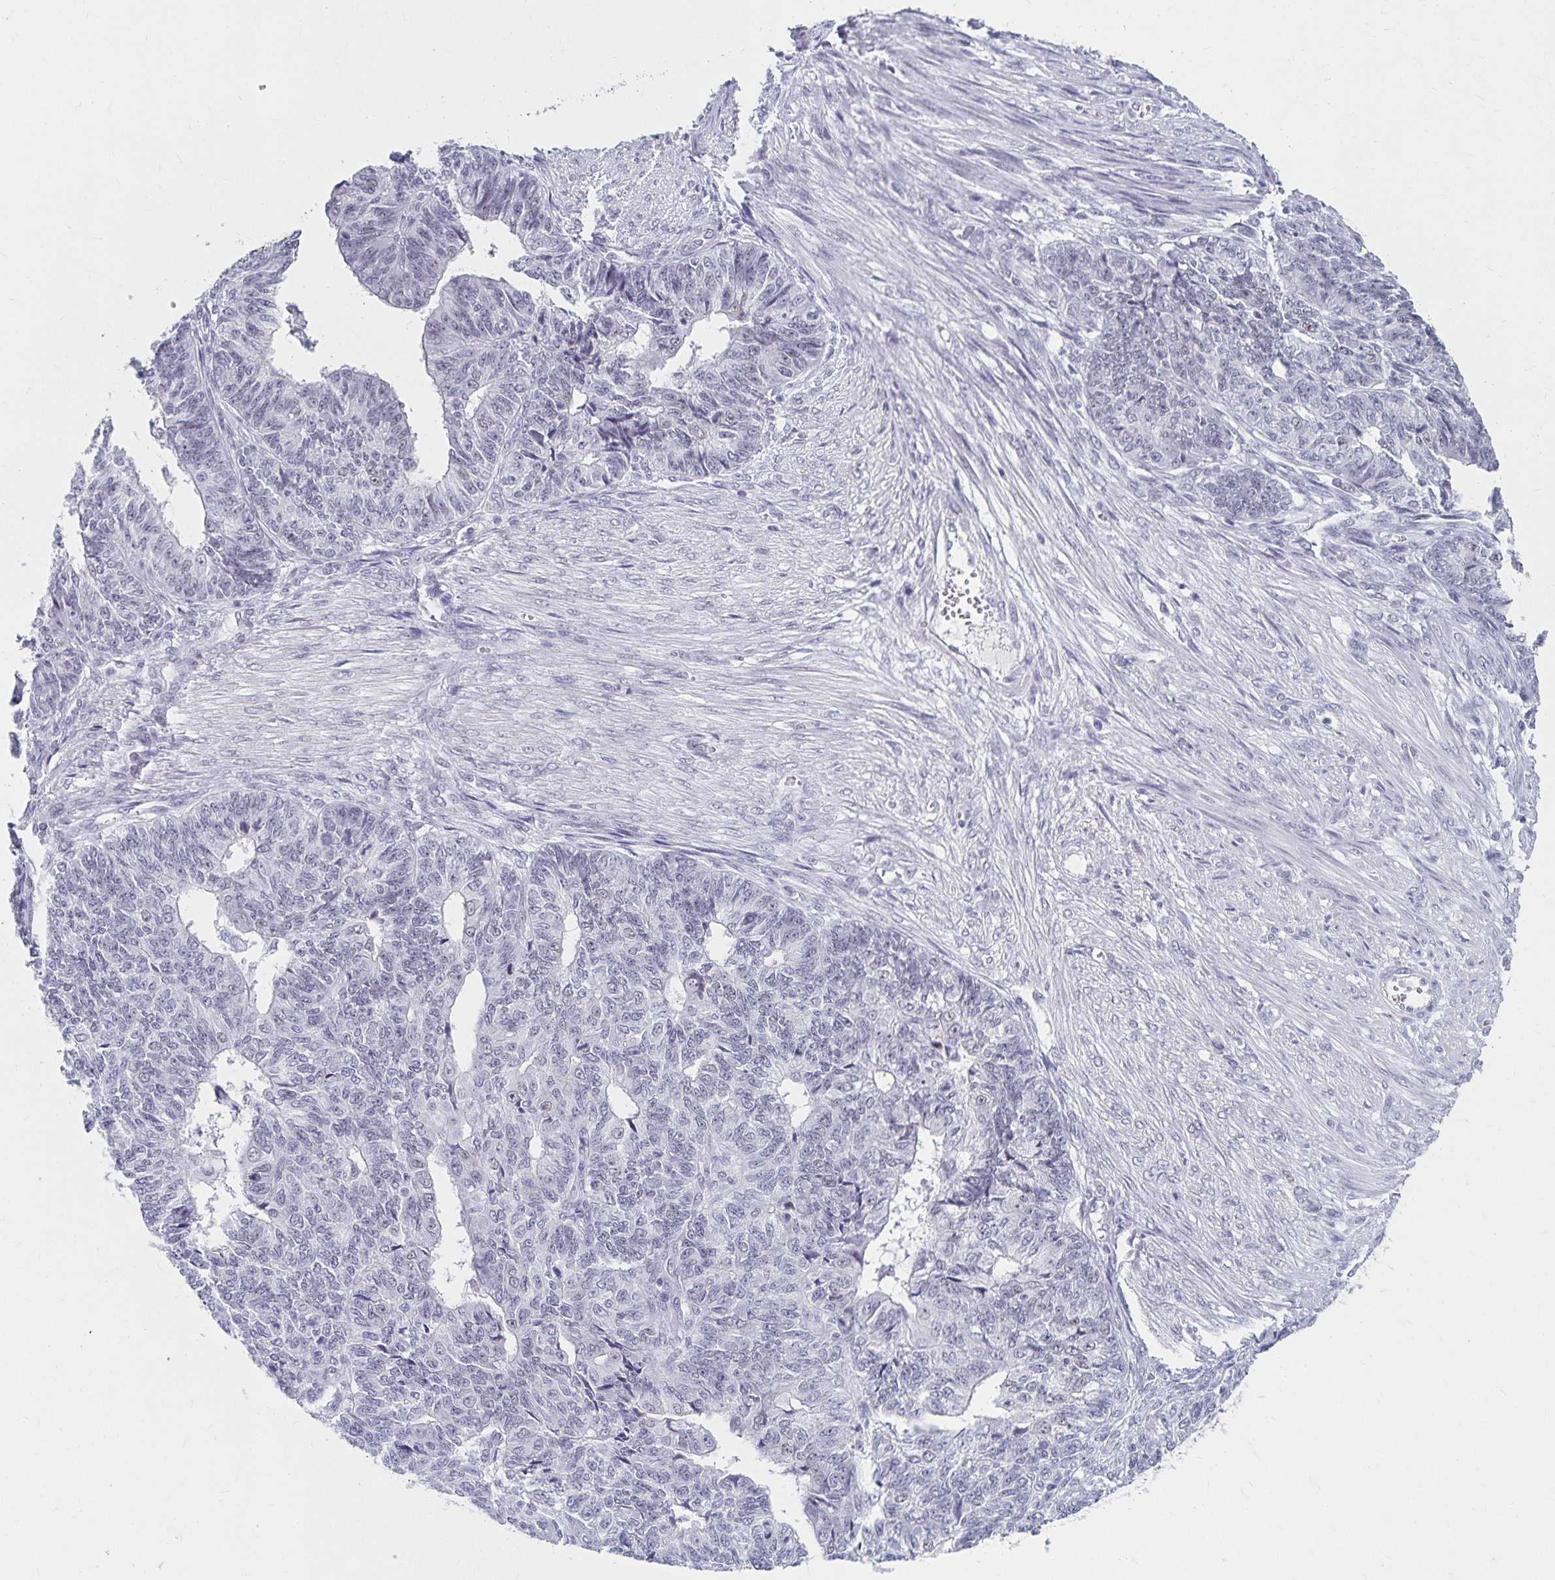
{"staining": {"intensity": "negative", "quantity": "none", "location": "none"}, "tissue": "endometrial cancer", "cell_type": "Tumor cells", "image_type": "cancer", "snomed": [{"axis": "morphology", "description": "Adenocarcinoma, NOS"}, {"axis": "topography", "description": "Endometrium"}], "caption": "The photomicrograph exhibits no significant expression in tumor cells of endometrial adenocarcinoma. (Immunohistochemistry (ihc), brightfield microscopy, high magnification).", "gene": "C20orf85", "patient": {"sex": "female", "age": 32}}